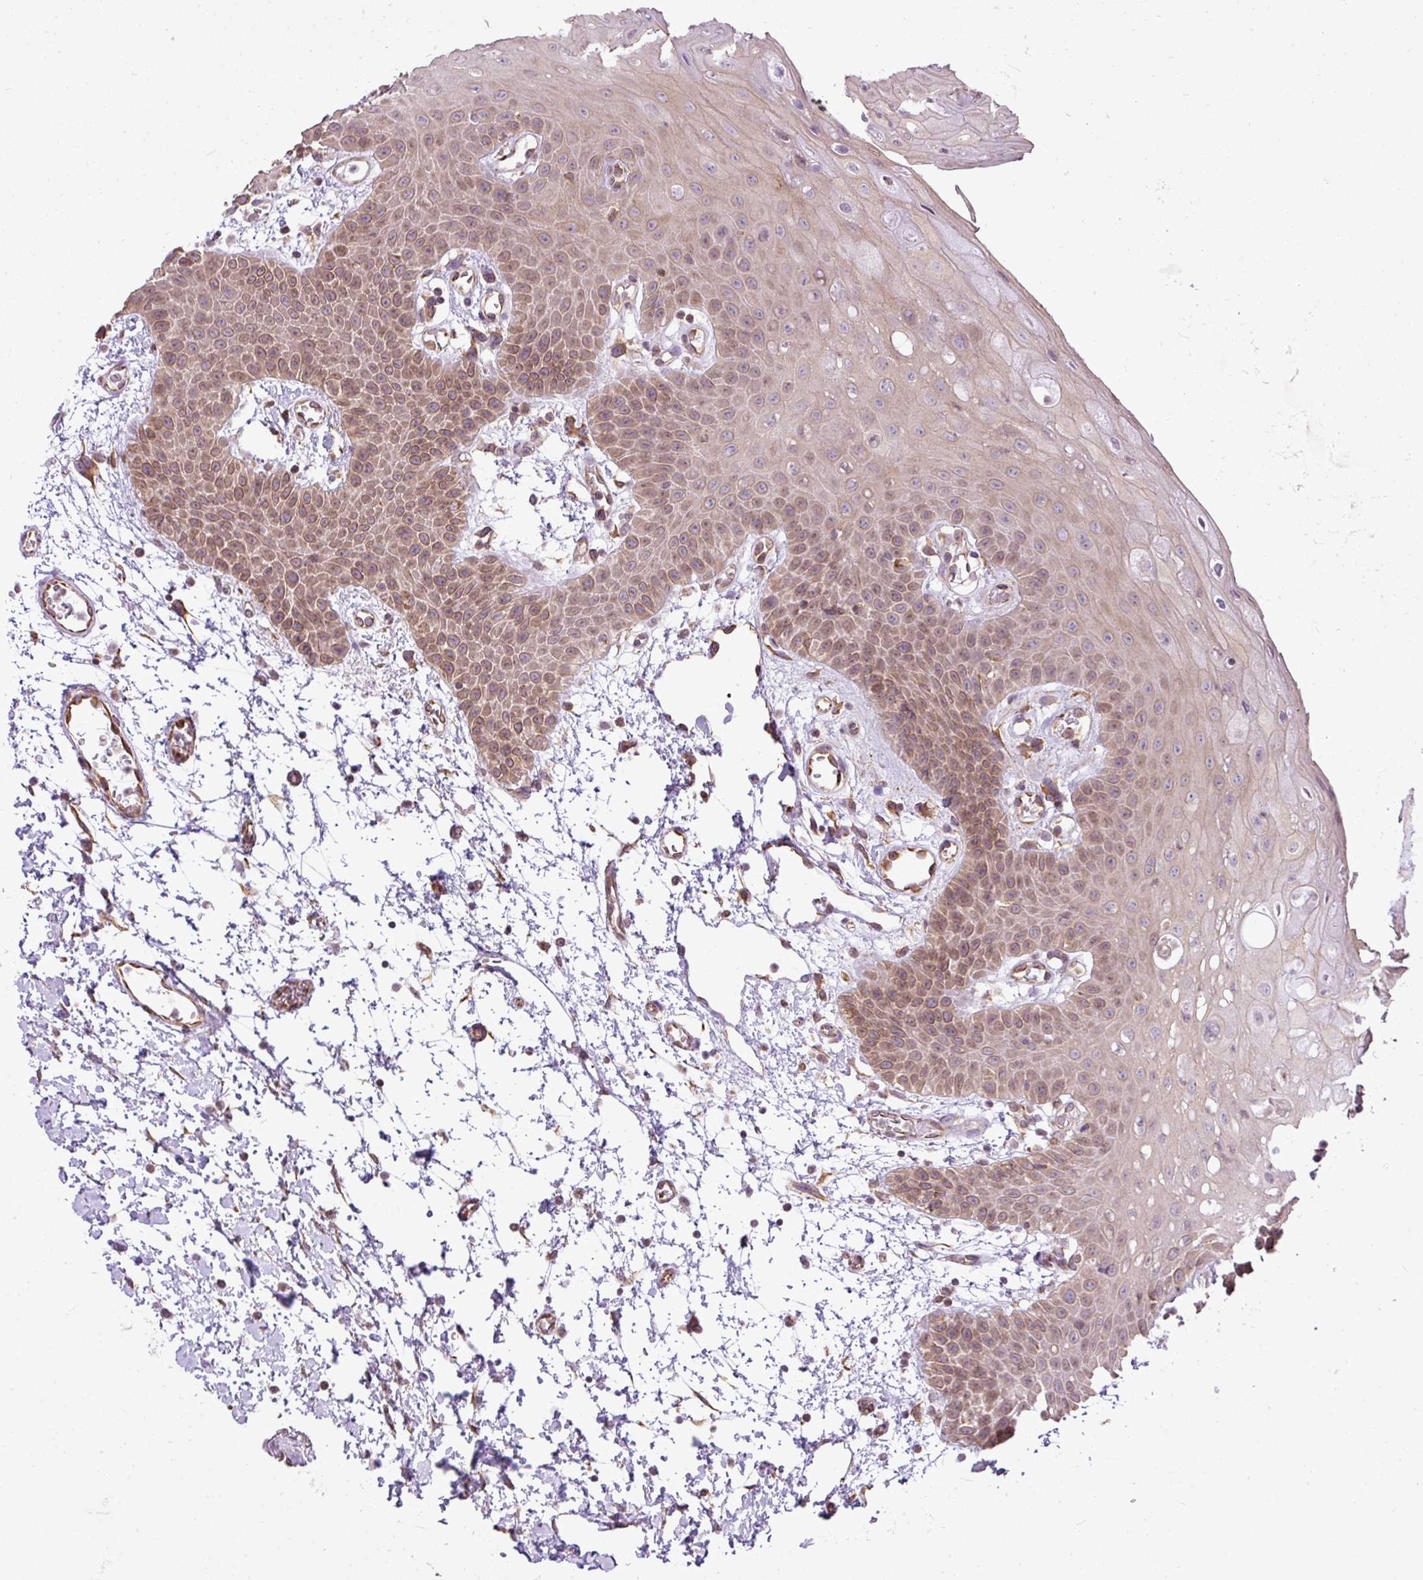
{"staining": {"intensity": "moderate", "quantity": "25%-75%", "location": "cytoplasmic/membranous,nuclear"}, "tissue": "oral mucosa", "cell_type": "Squamous epithelial cells", "image_type": "normal", "snomed": [{"axis": "morphology", "description": "Normal tissue, NOS"}, {"axis": "topography", "description": "Oral tissue"}, {"axis": "topography", "description": "Tounge, NOS"}], "caption": "Protein staining of normal oral mucosa exhibits moderate cytoplasmic/membranous,nuclear positivity in about 25%-75% of squamous epithelial cells.", "gene": "COX18", "patient": {"sex": "female", "age": 59}}